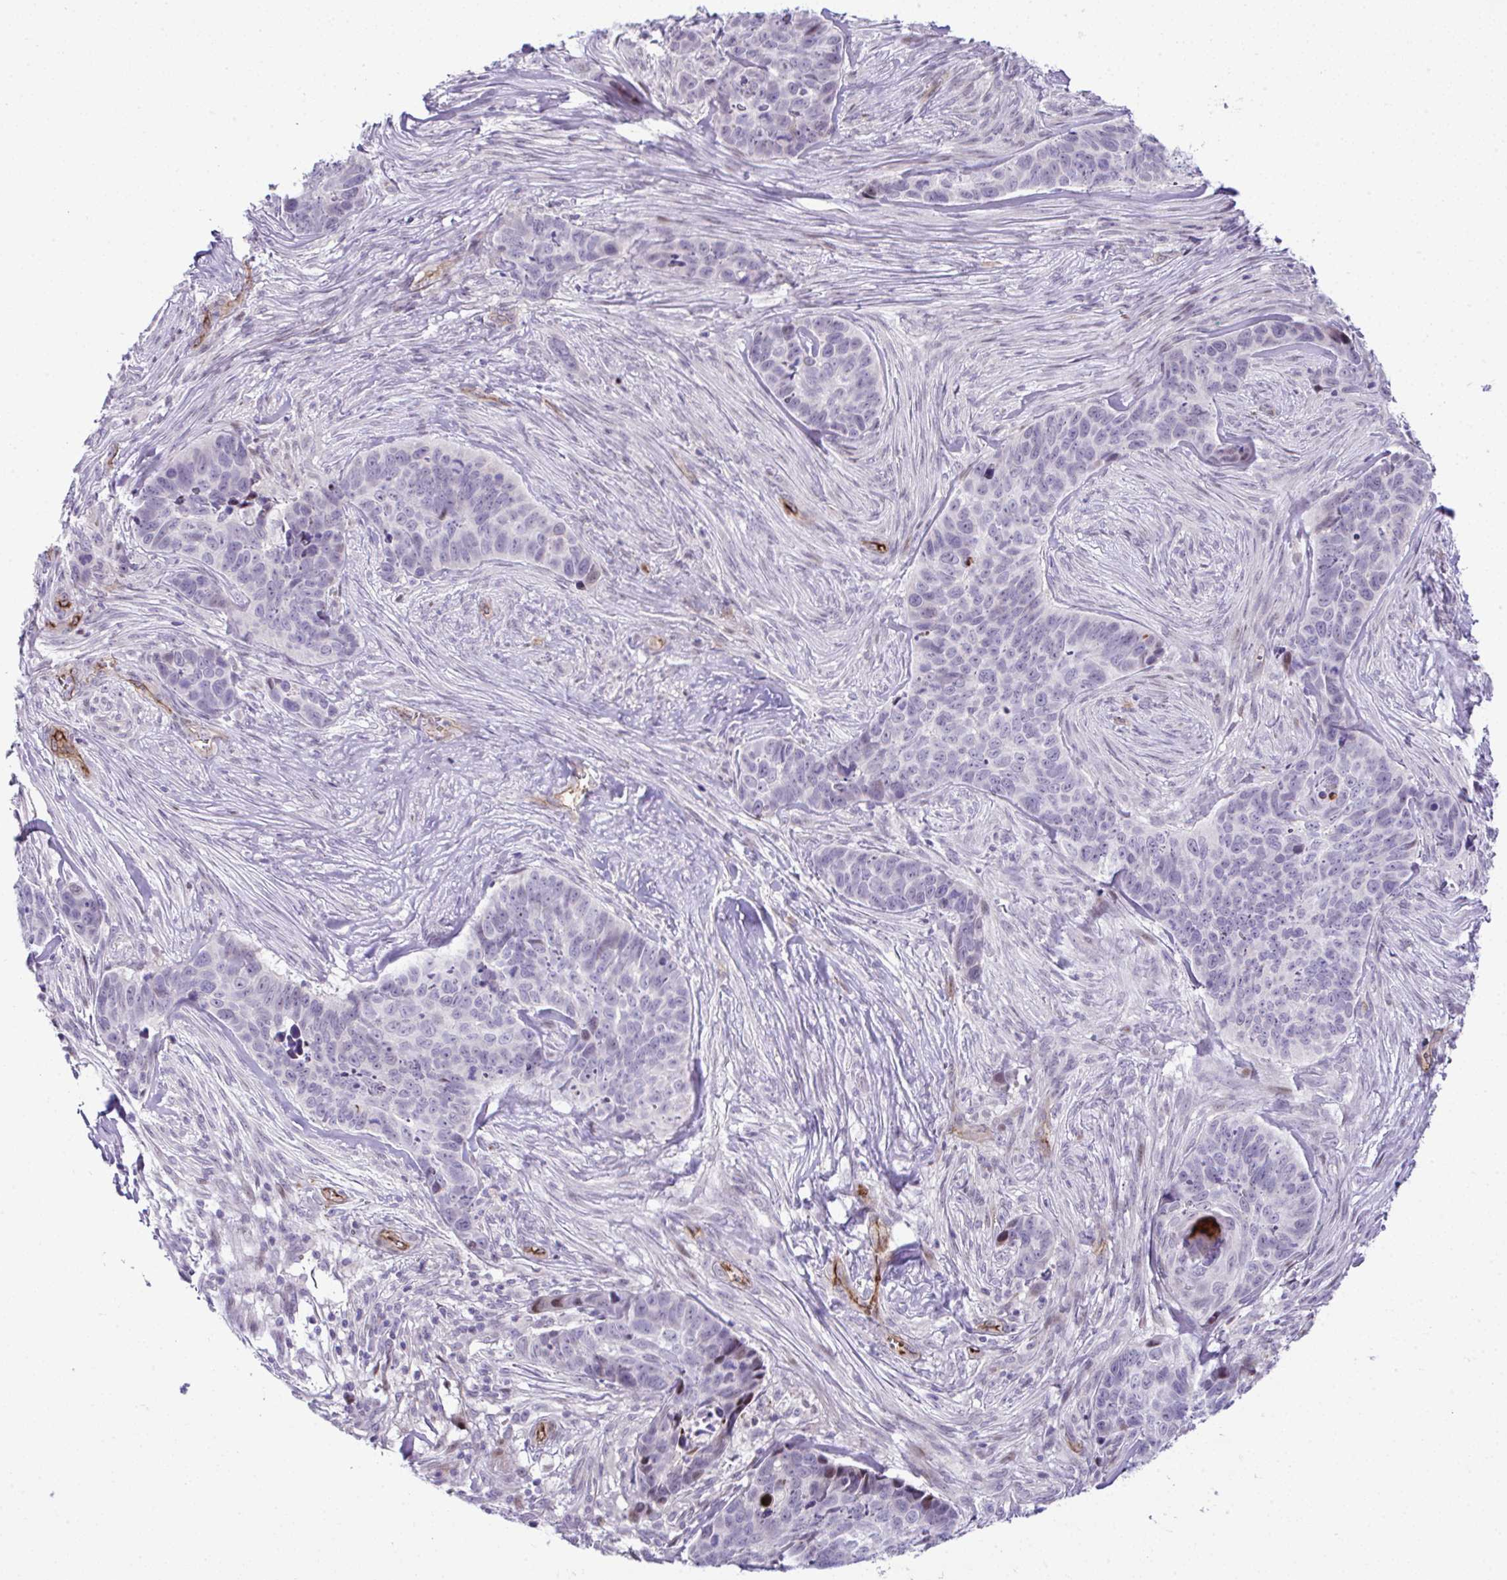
{"staining": {"intensity": "negative", "quantity": "none", "location": "none"}, "tissue": "skin cancer", "cell_type": "Tumor cells", "image_type": "cancer", "snomed": [{"axis": "morphology", "description": "Basal cell carcinoma"}, {"axis": "topography", "description": "Skin"}], "caption": "This histopathology image is of skin basal cell carcinoma stained with immunohistochemistry to label a protein in brown with the nuclei are counter-stained blue. There is no positivity in tumor cells.", "gene": "FBXO34", "patient": {"sex": "female", "age": 82}}